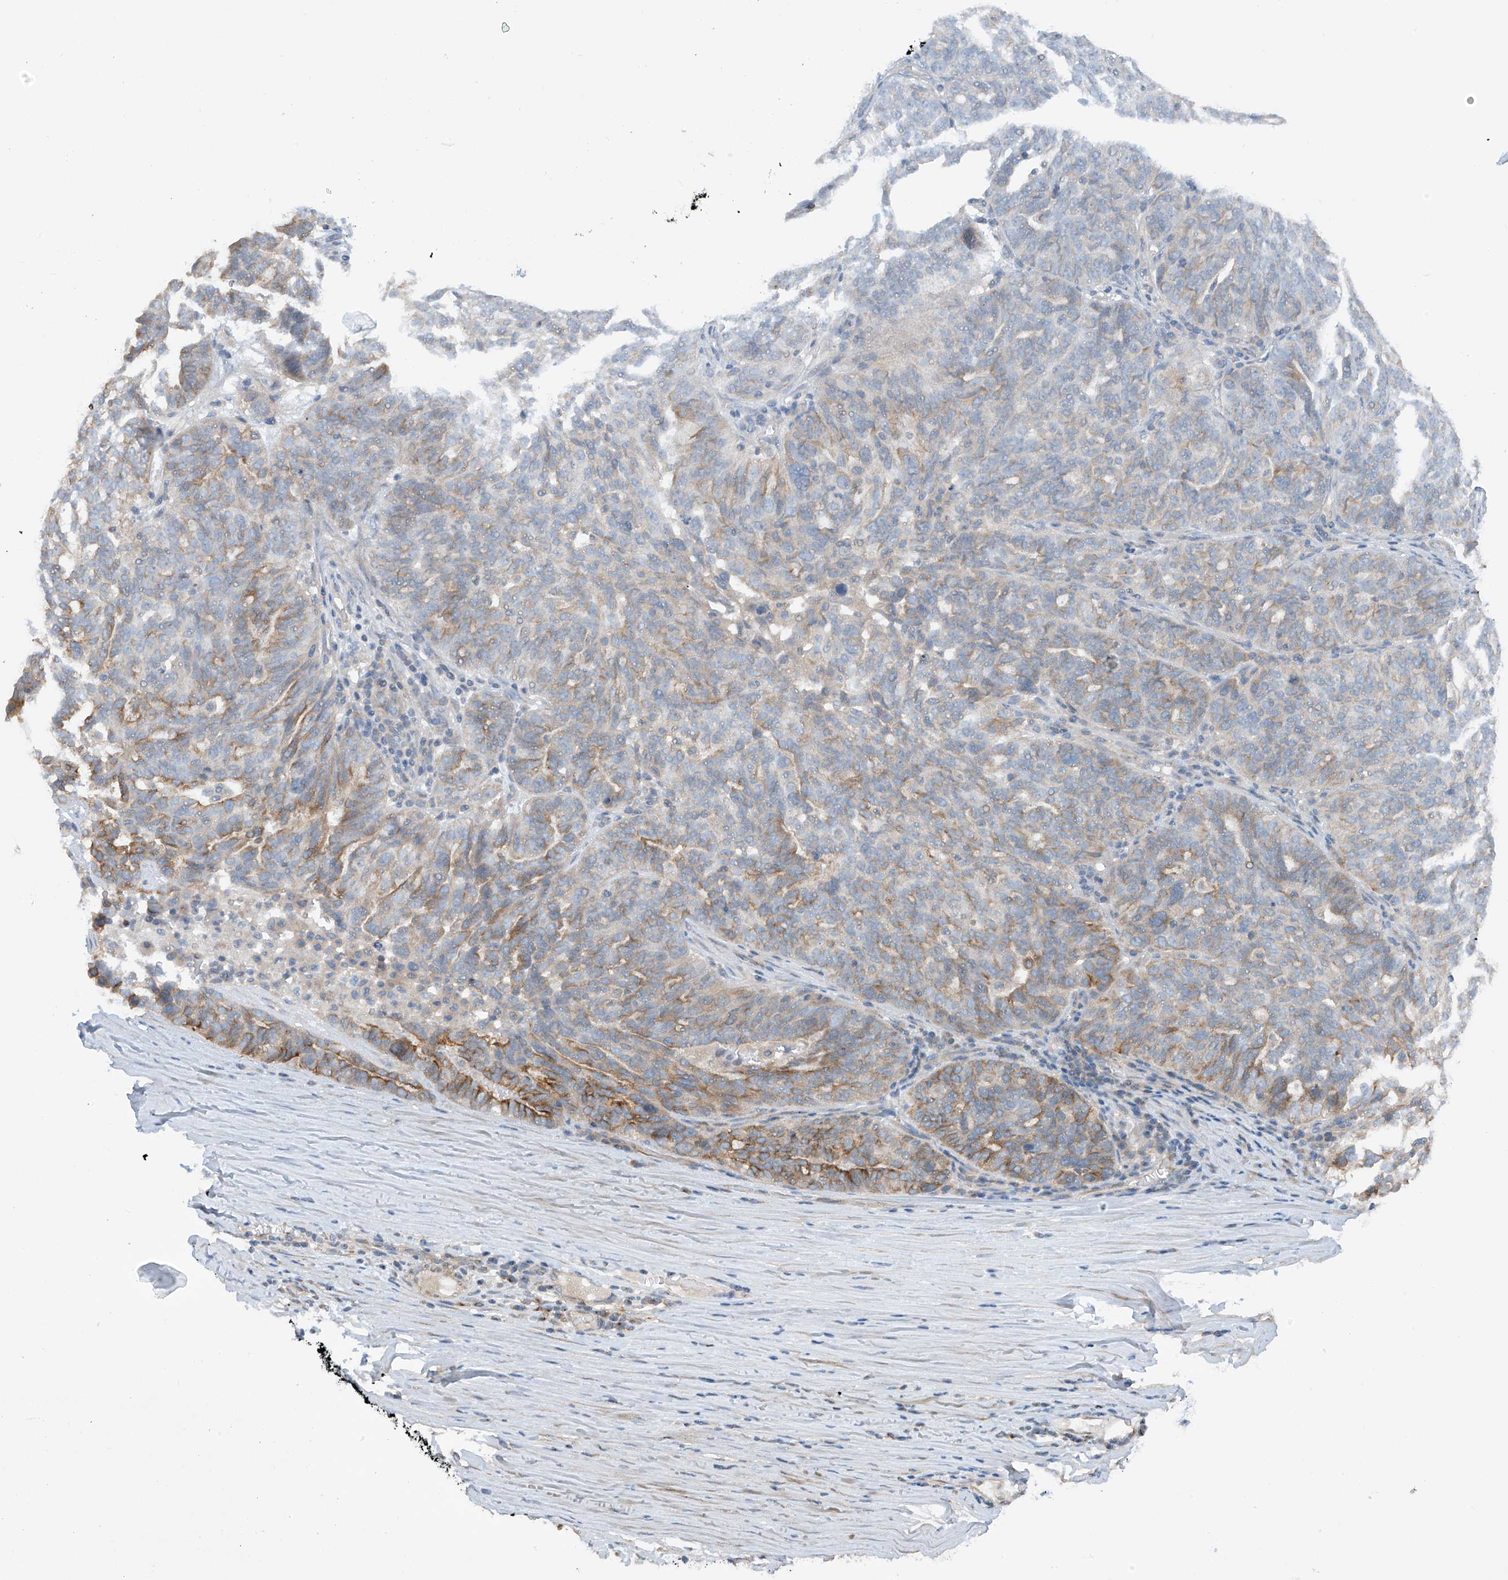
{"staining": {"intensity": "moderate", "quantity": "<25%", "location": "cytoplasmic/membranous"}, "tissue": "ovarian cancer", "cell_type": "Tumor cells", "image_type": "cancer", "snomed": [{"axis": "morphology", "description": "Cystadenocarcinoma, serous, NOS"}, {"axis": "topography", "description": "Ovary"}], "caption": "A high-resolution photomicrograph shows IHC staining of ovarian cancer (serous cystadenocarcinoma), which displays moderate cytoplasmic/membranous expression in about <25% of tumor cells.", "gene": "RPAIN", "patient": {"sex": "female", "age": 59}}